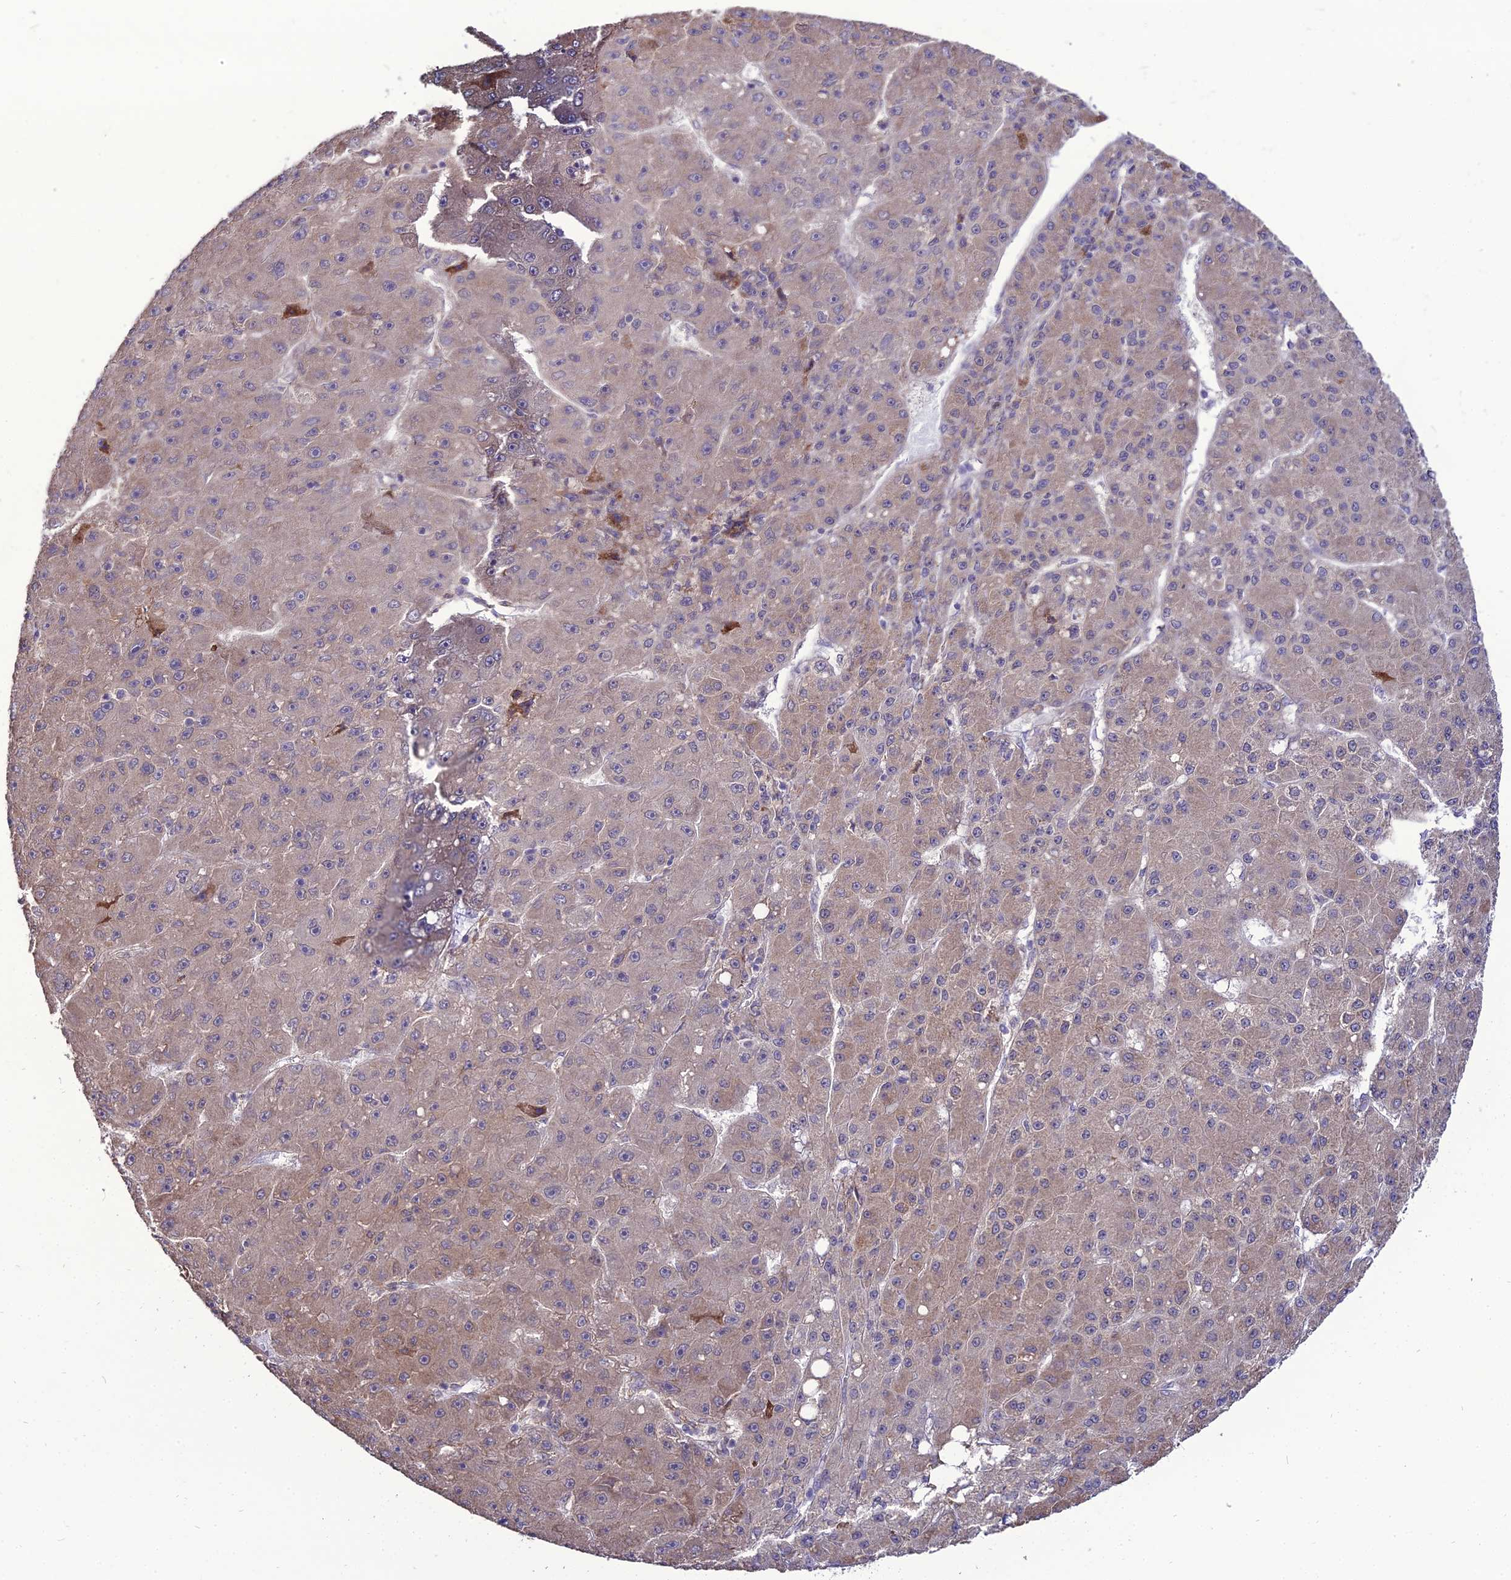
{"staining": {"intensity": "weak", "quantity": "<25%", "location": "cytoplasmic/membranous"}, "tissue": "liver cancer", "cell_type": "Tumor cells", "image_type": "cancer", "snomed": [{"axis": "morphology", "description": "Carcinoma, Hepatocellular, NOS"}, {"axis": "topography", "description": "Liver"}], "caption": "Immunohistochemistry (IHC) of hepatocellular carcinoma (liver) shows no staining in tumor cells. Brightfield microscopy of IHC stained with DAB (brown) and hematoxylin (blue), captured at high magnification.", "gene": "TROAP", "patient": {"sex": "male", "age": 67}}